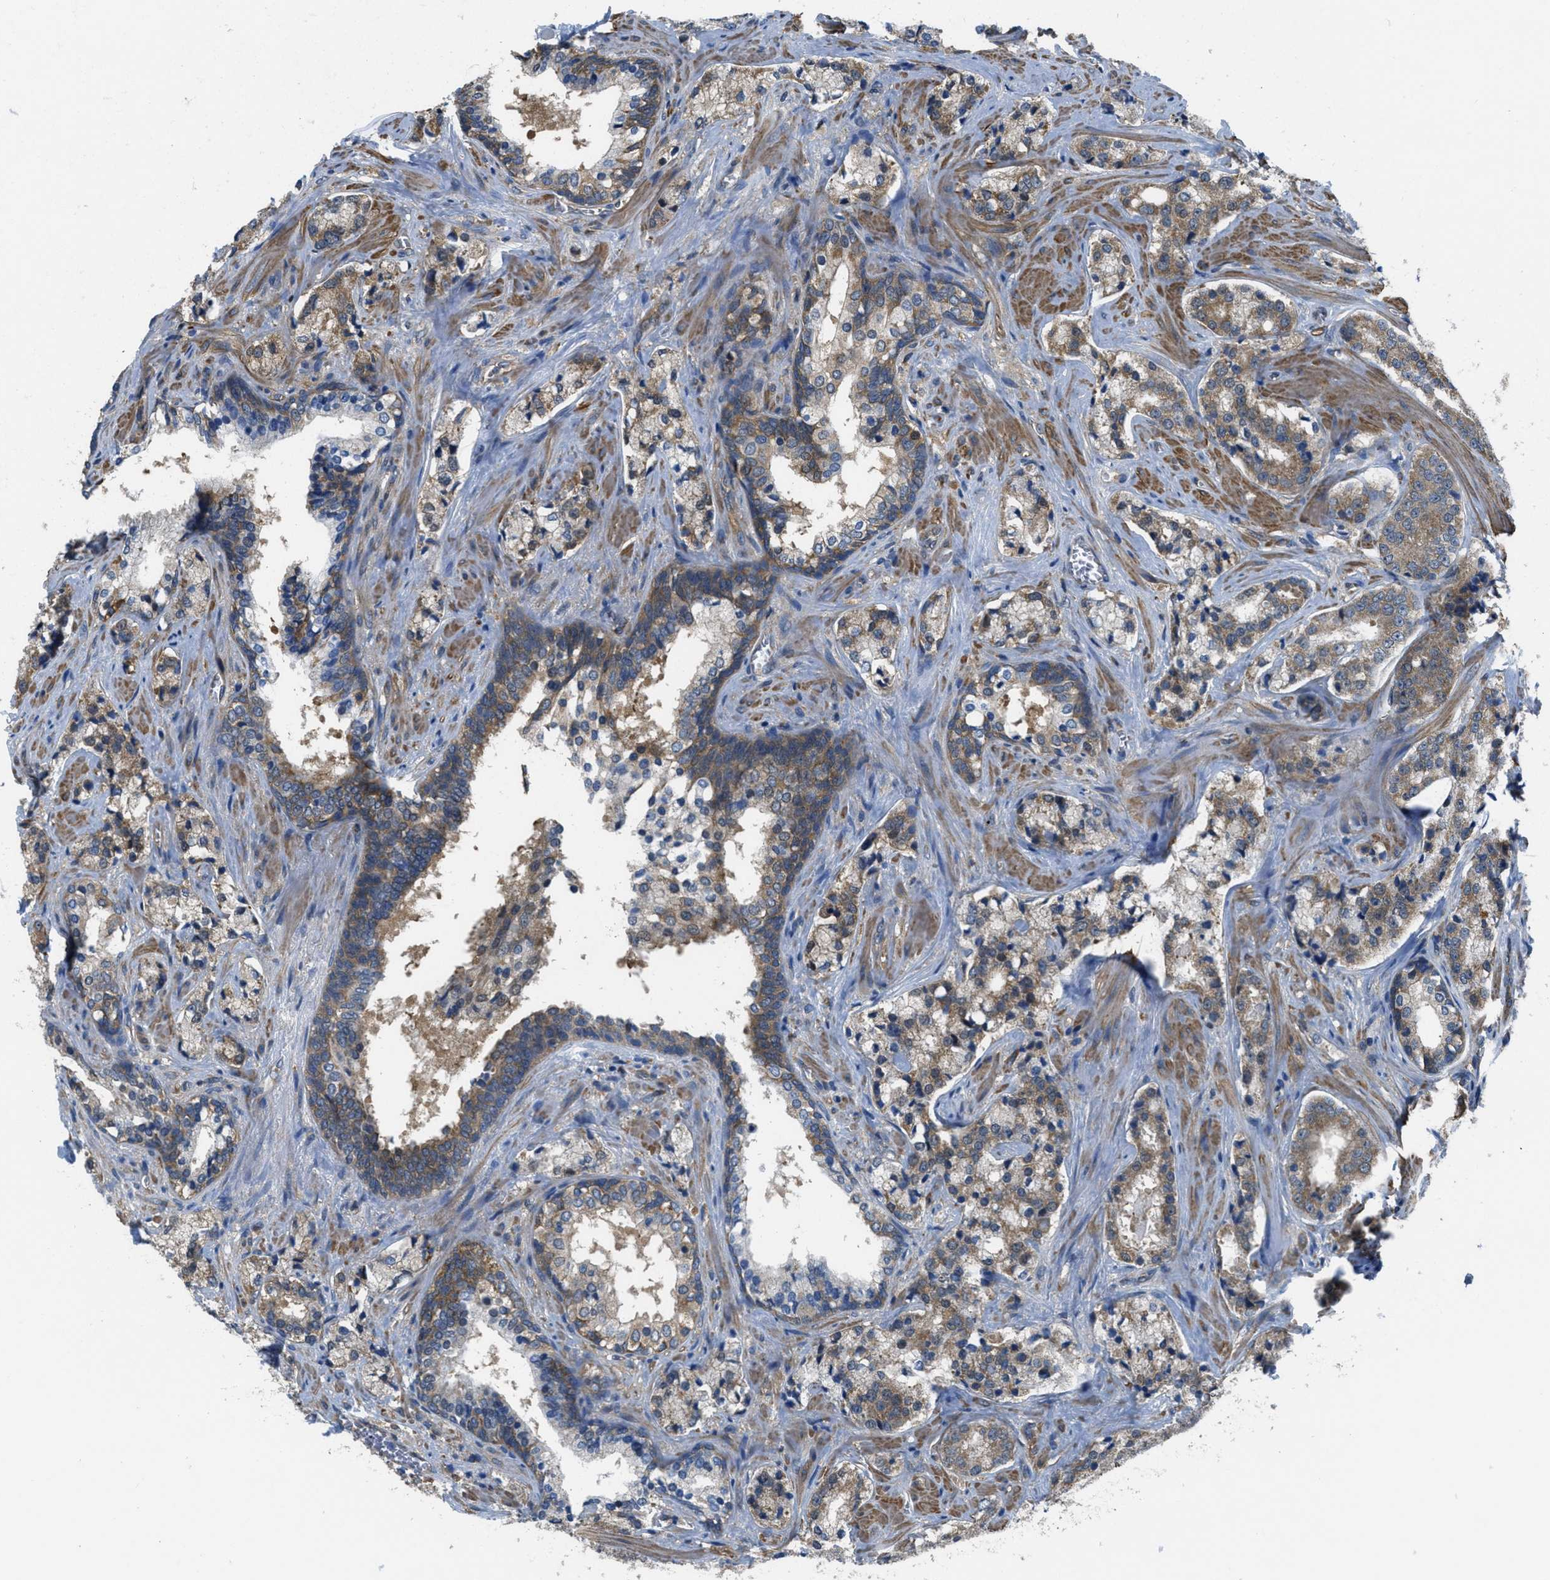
{"staining": {"intensity": "moderate", "quantity": ">75%", "location": "cytoplasmic/membranous"}, "tissue": "prostate cancer", "cell_type": "Tumor cells", "image_type": "cancer", "snomed": [{"axis": "morphology", "description": "Adenocarcinoma, High grade"}, {"axis": "topography", "description": "Prostate"}], "caption": "Prostate adenocarcinoma (high-grade) stained for a protein (brown) displays moderate cytoplasmic/membranous positive positivity in about >75% of tumor cells.", "gene": "PIP5K1C", "patient": {"sex": "male", "age": 60}}